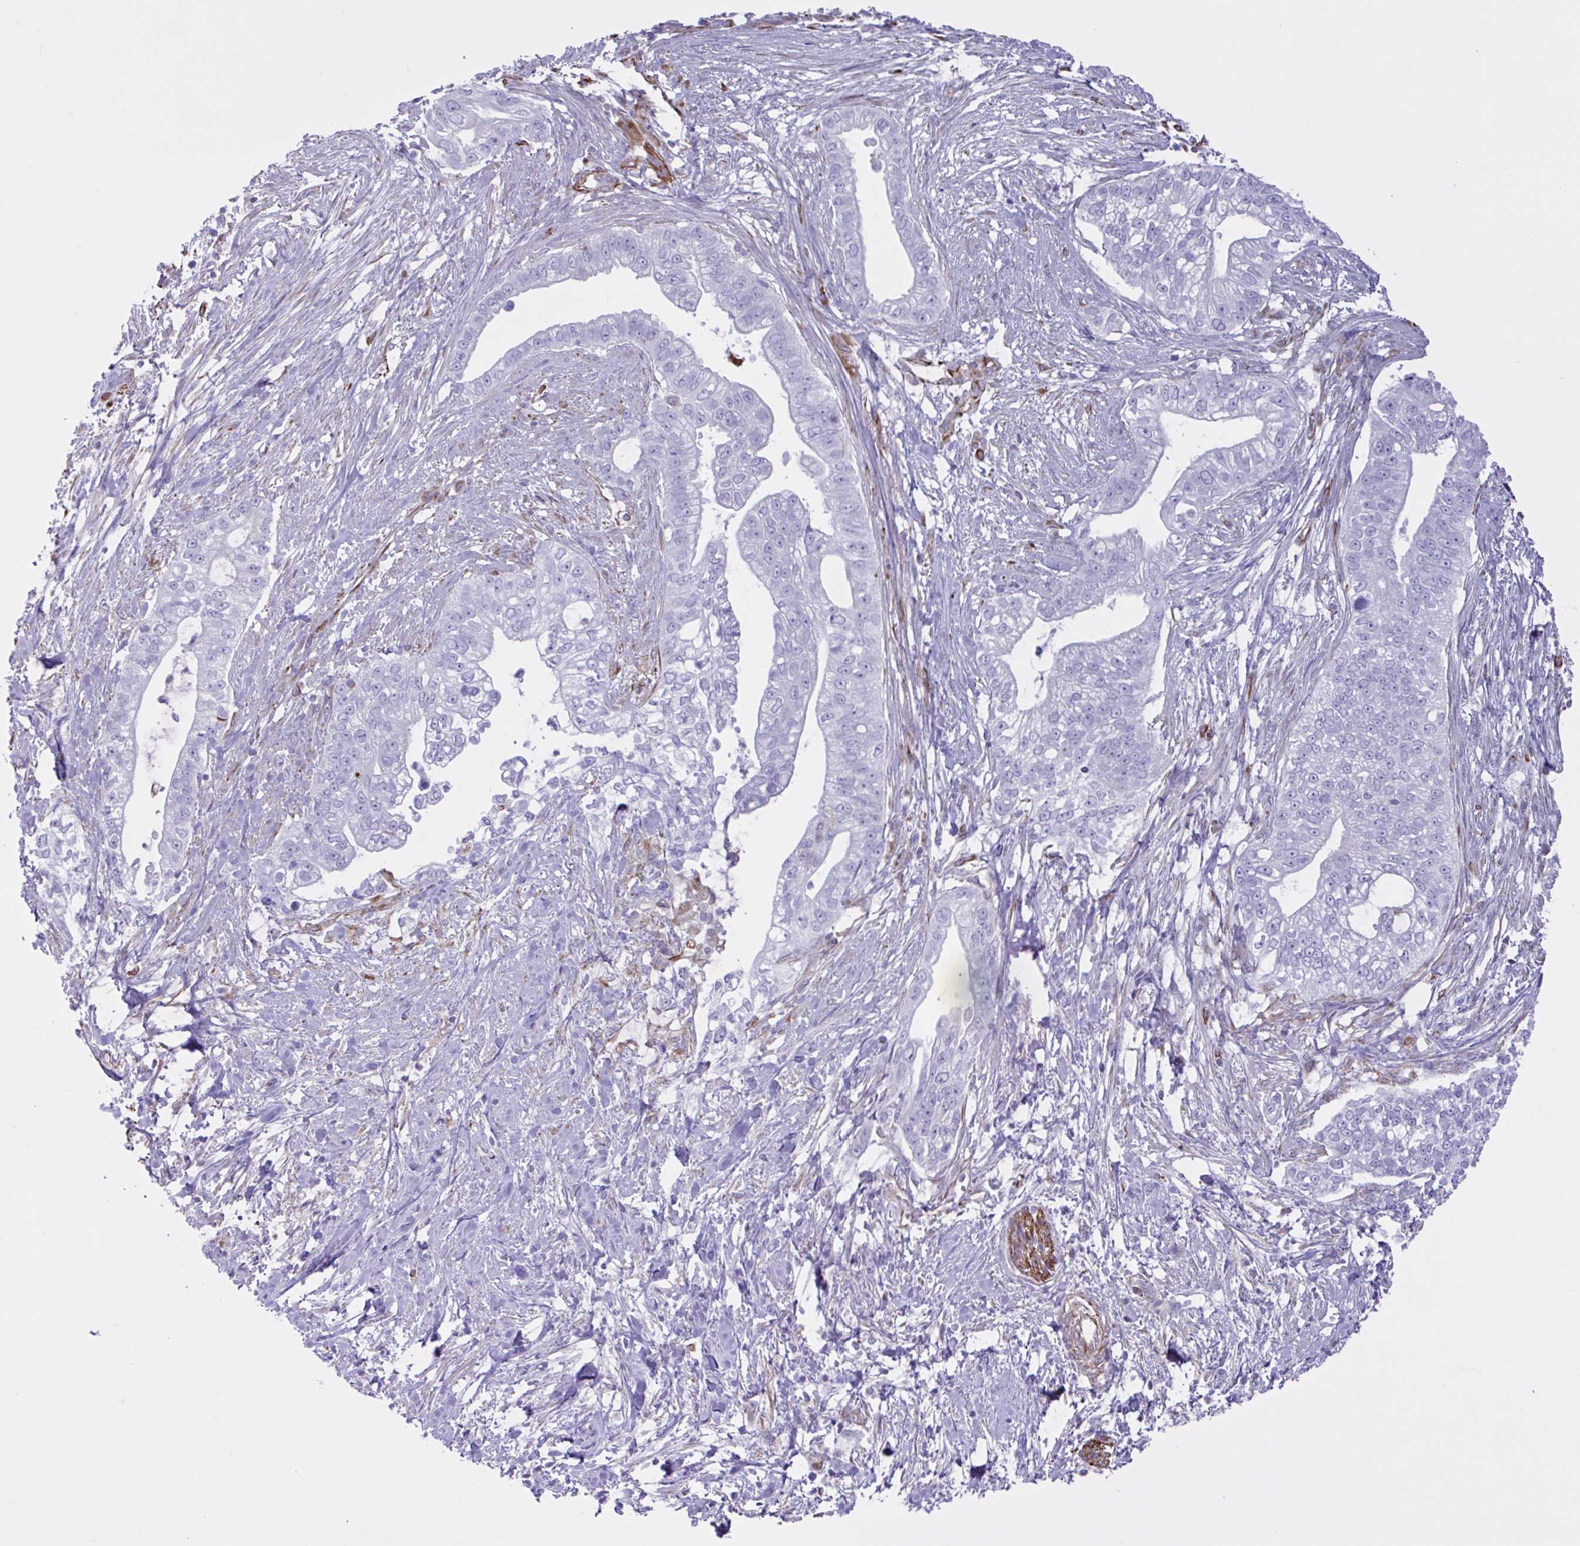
{"staining": {"intensity": "negative", "quantity": "none", "location": "none"}, "tissue": "pancreatic cancer", "cell_type": "Tumor cells", "image_type": "cancer", "snomed": [{"axis": "morphology", "description": "Adenocarcinoma, NOS"}, {"axis": "topography", "description": "Pancreas"}], "caption": "Micrograph shows no significant protein staining in tumor cells of adenocarcinoma (pancreatic).", "gene": "TMEM86B", "patient": {"sex": "male", "age": 70}}